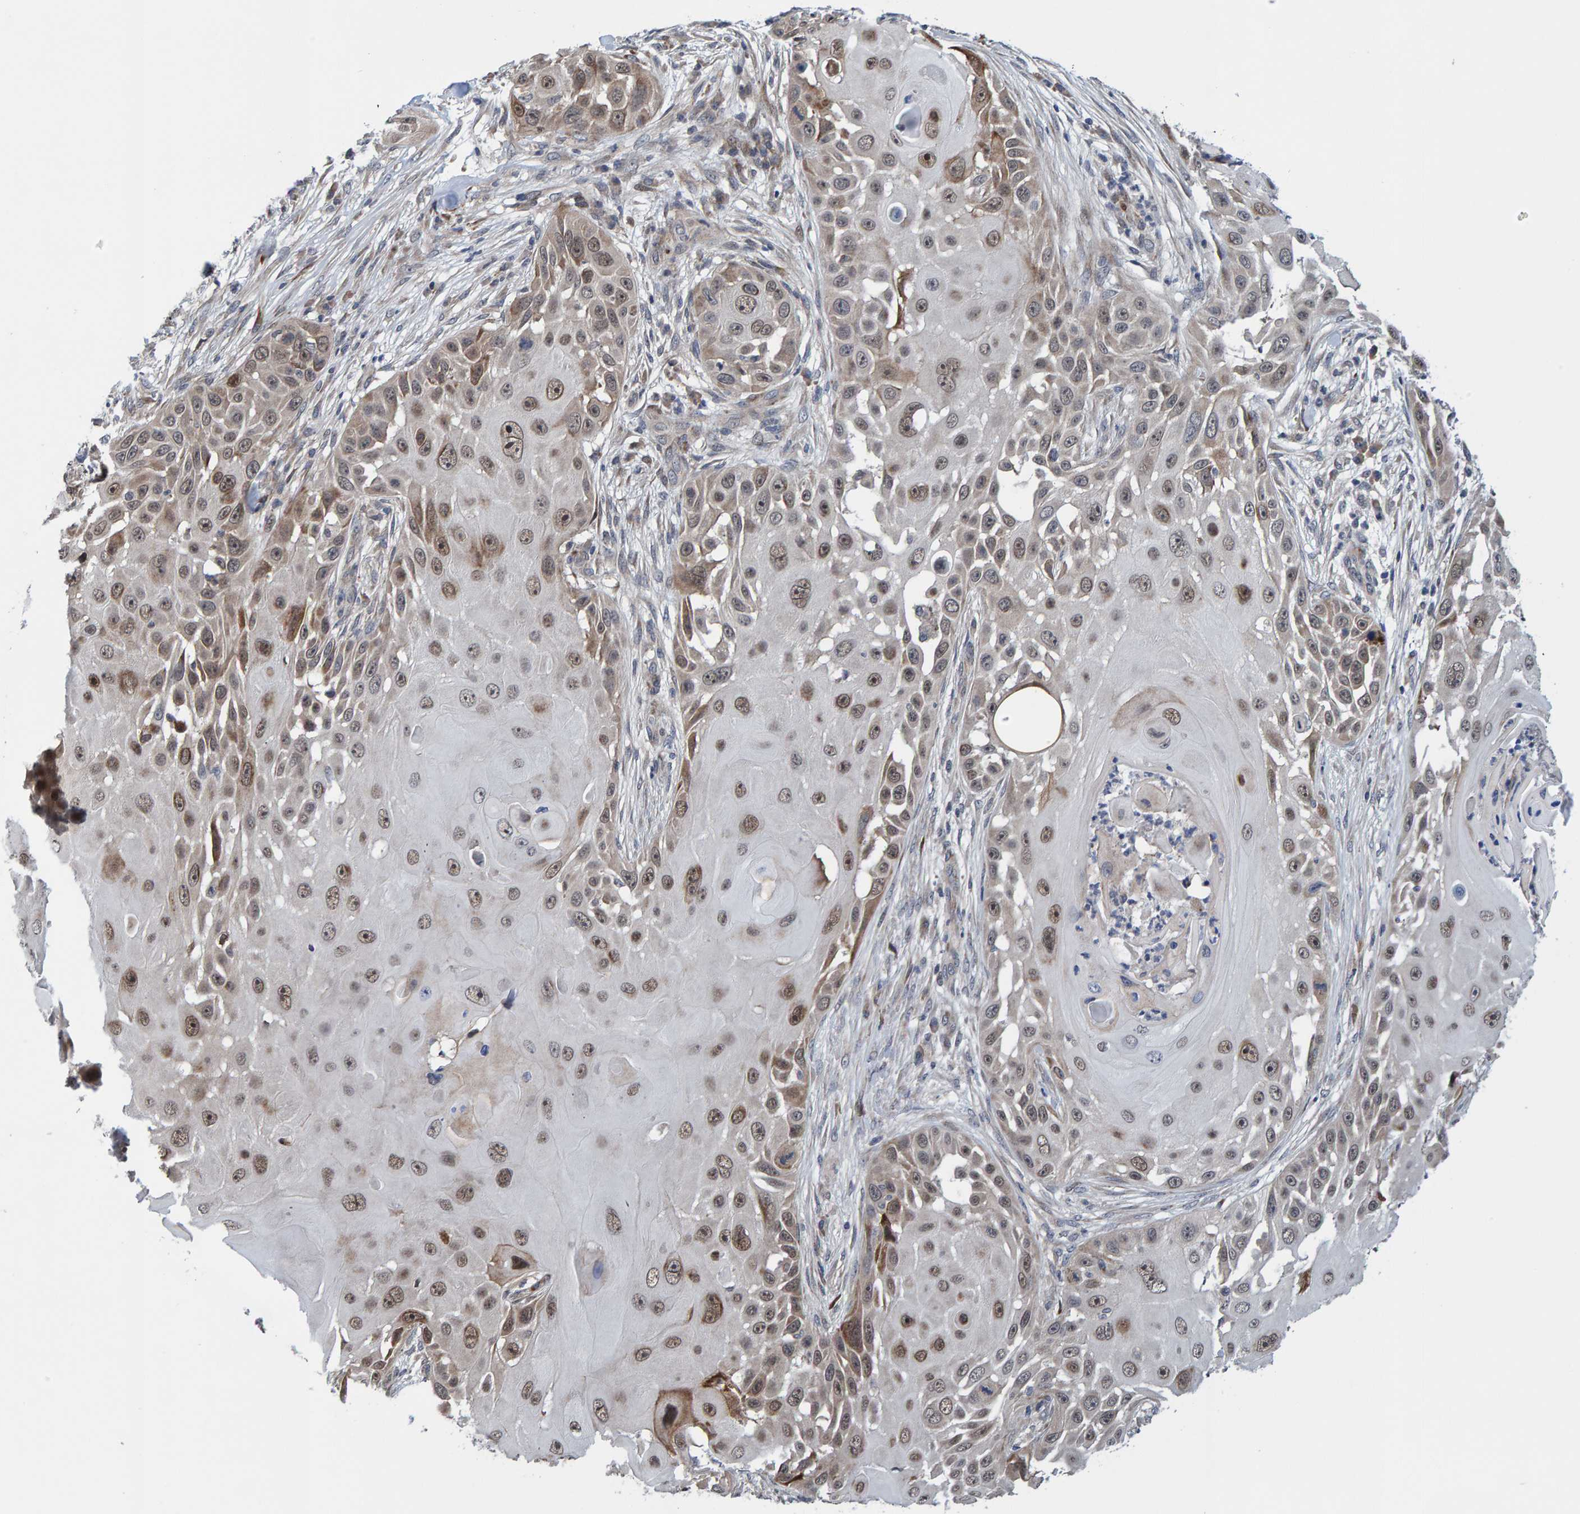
{"staining": {"intensity": "moderate", "quantity": "25%-75%", "location": "cytoplasmic/membranous,nuclear"}, "tissue": "skin cancer", "cell_type": "Tumor cells", "image_type": "cancer", "snomed": [{"axis": "morphology", "description": "Squamous cell carcinoma, NOS"}, {"axis": "topography", "description": "Skin"}], "caption": "This is a photomicrograph of immunohistochemistry (IHC) staining of skin cancer, which shows moderate staining in the cytoplasmic/membranous and nuclear of tumor cells.", "gene": "MFSD6L", "patient": {"sex": "female", "age": 44}}